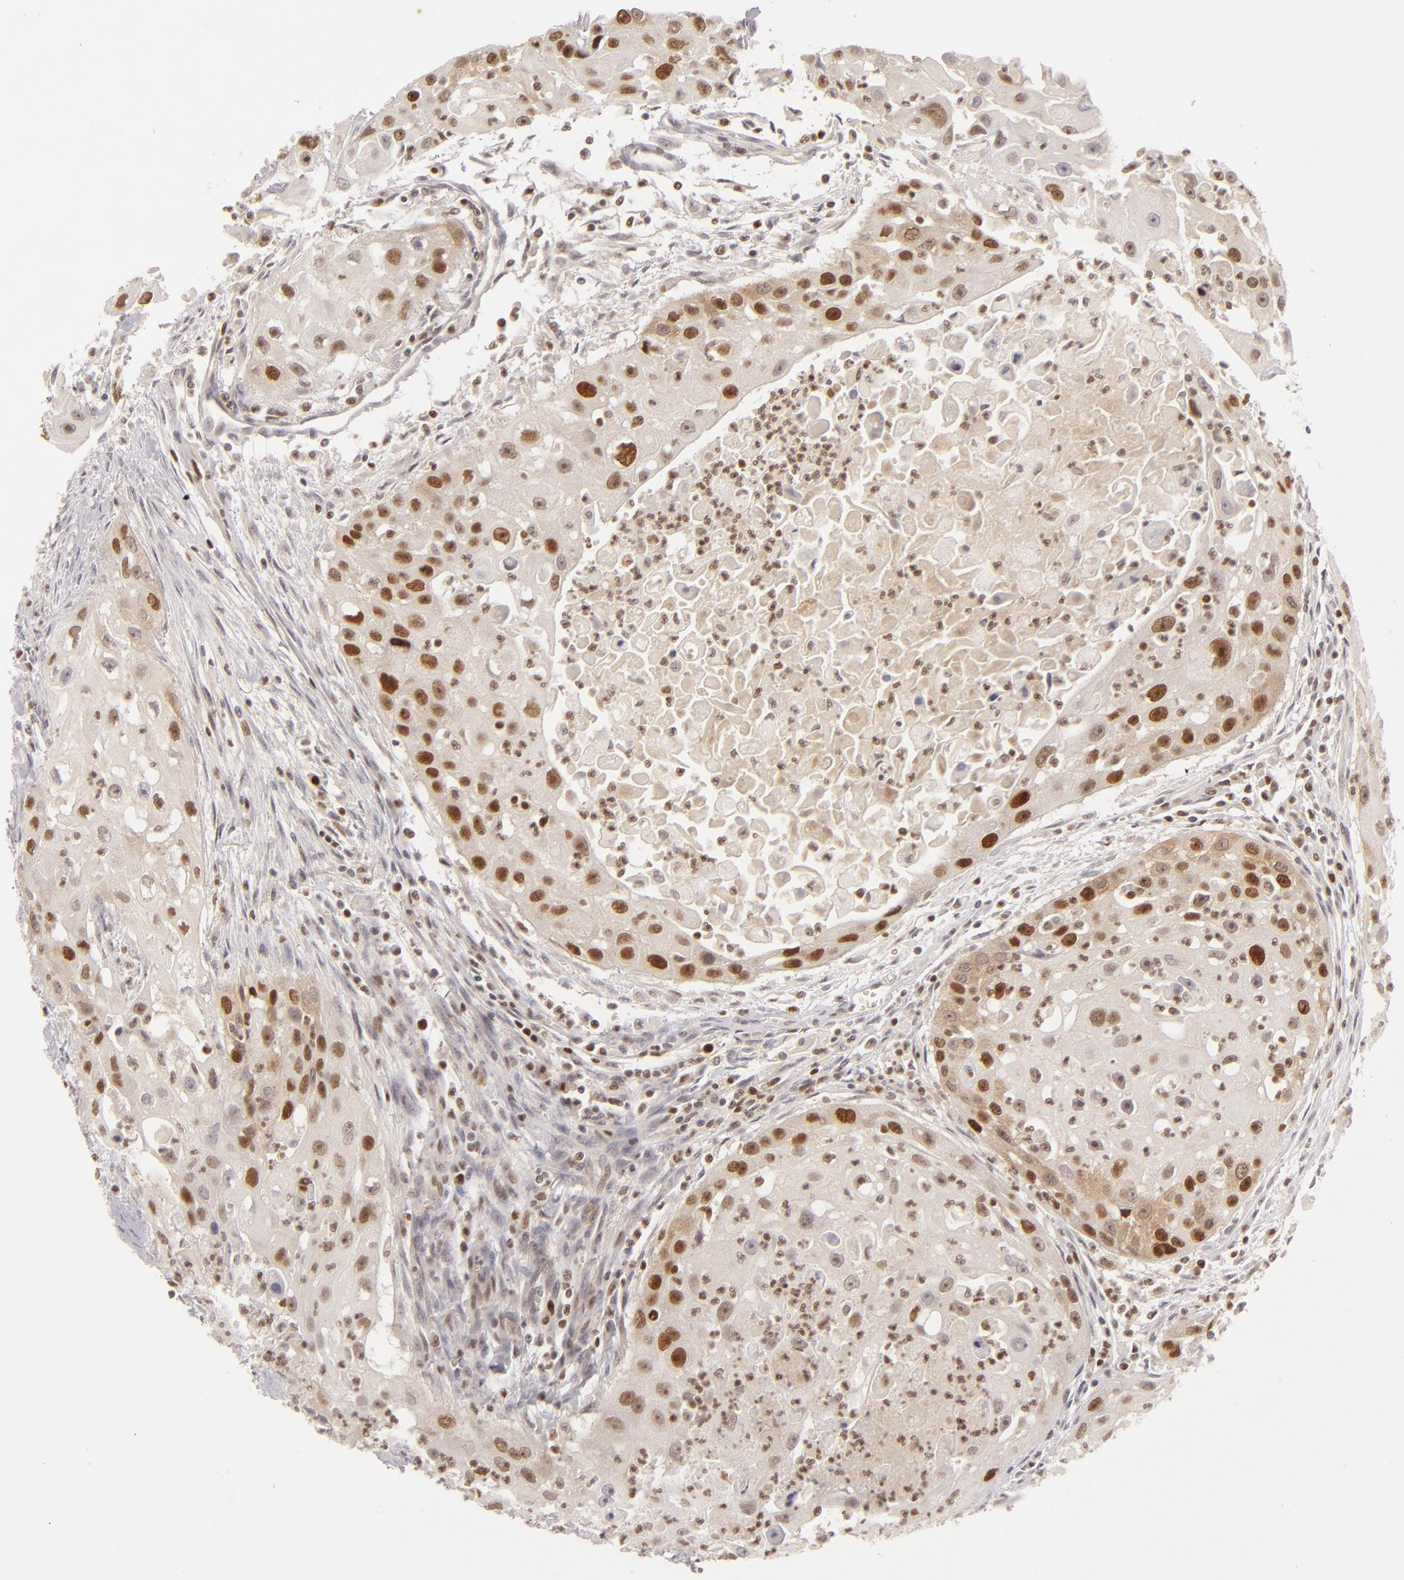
{"staining": {"intensity": "strong", "quantity": ">75%", "location": "nuclear"}, "tissue": "head and neck cancer", "cell_type": "Tumor cells", "image_type": "cancer", "snomed": [{"axis": "morphology", "description": "Squamous cell carcinoma, NOS"}, {"axis": "topography", "description": "Head-Neck"}], "caption": "Squamous cell carcinoma (head and neck) stained with a protein marker demonstrates strong staining in tumor cells.", "gene": "FEN1", "patient": {"sex": "male", "age": 64}}